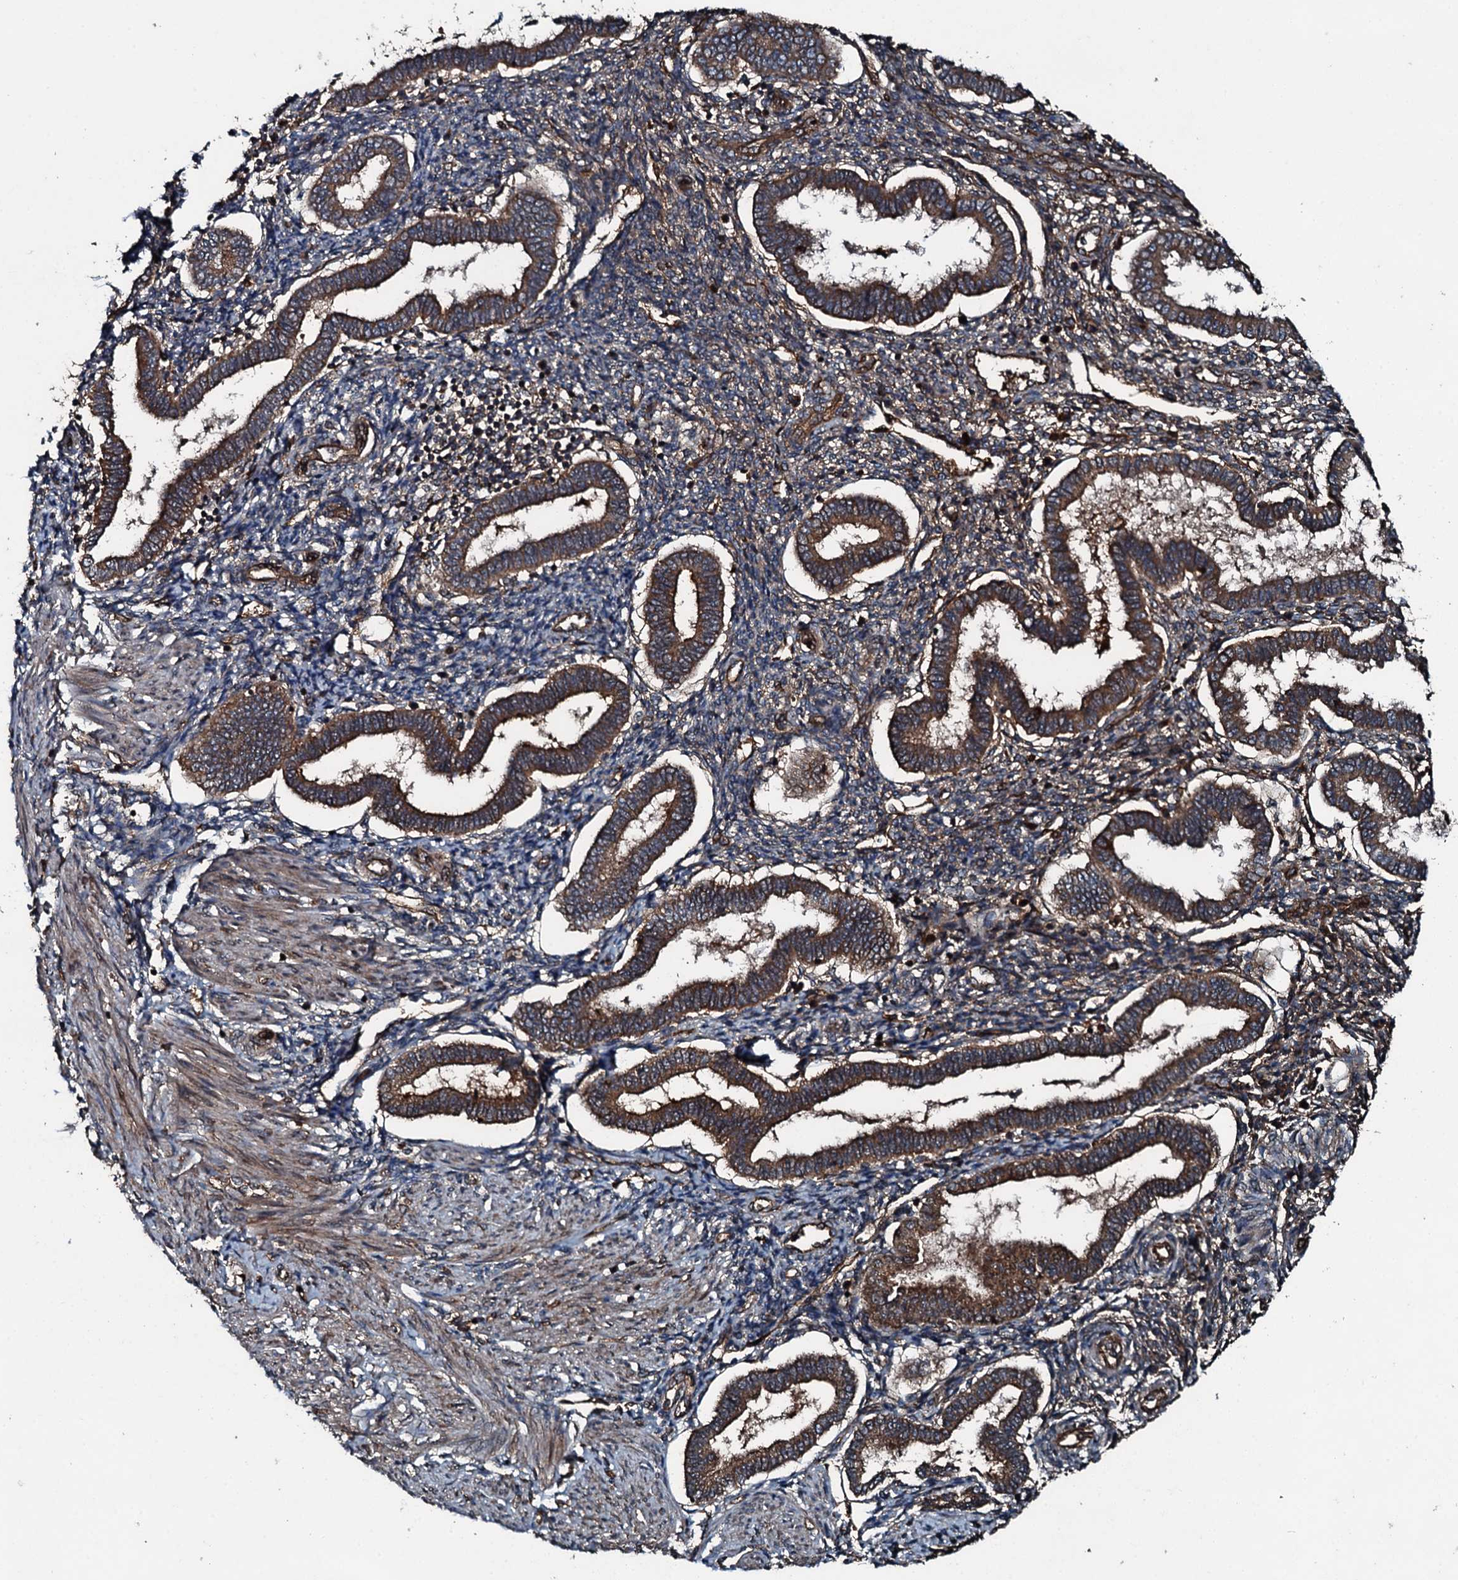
{"staining": {"intensity": "strong", "quantity": "25%-75%", "location": "cytoplasmic/membranous"}, "tissue": "endometrium", "cell_type": "Cells in endometrial stroma", "image_type": "normal", "snomed": [{"axis": "morphology", "description": "Normal tissue, NOS"}, {"axis": "topography", "description": "Endometrium"}], "caption": "A brown stain highlights strong cytoplasmic/membranous staining of a protein in cells in endometrial stroma of benign human endometrium.", "gene": "TRIM7", "patient": {"sex": "female", "age": 24}}